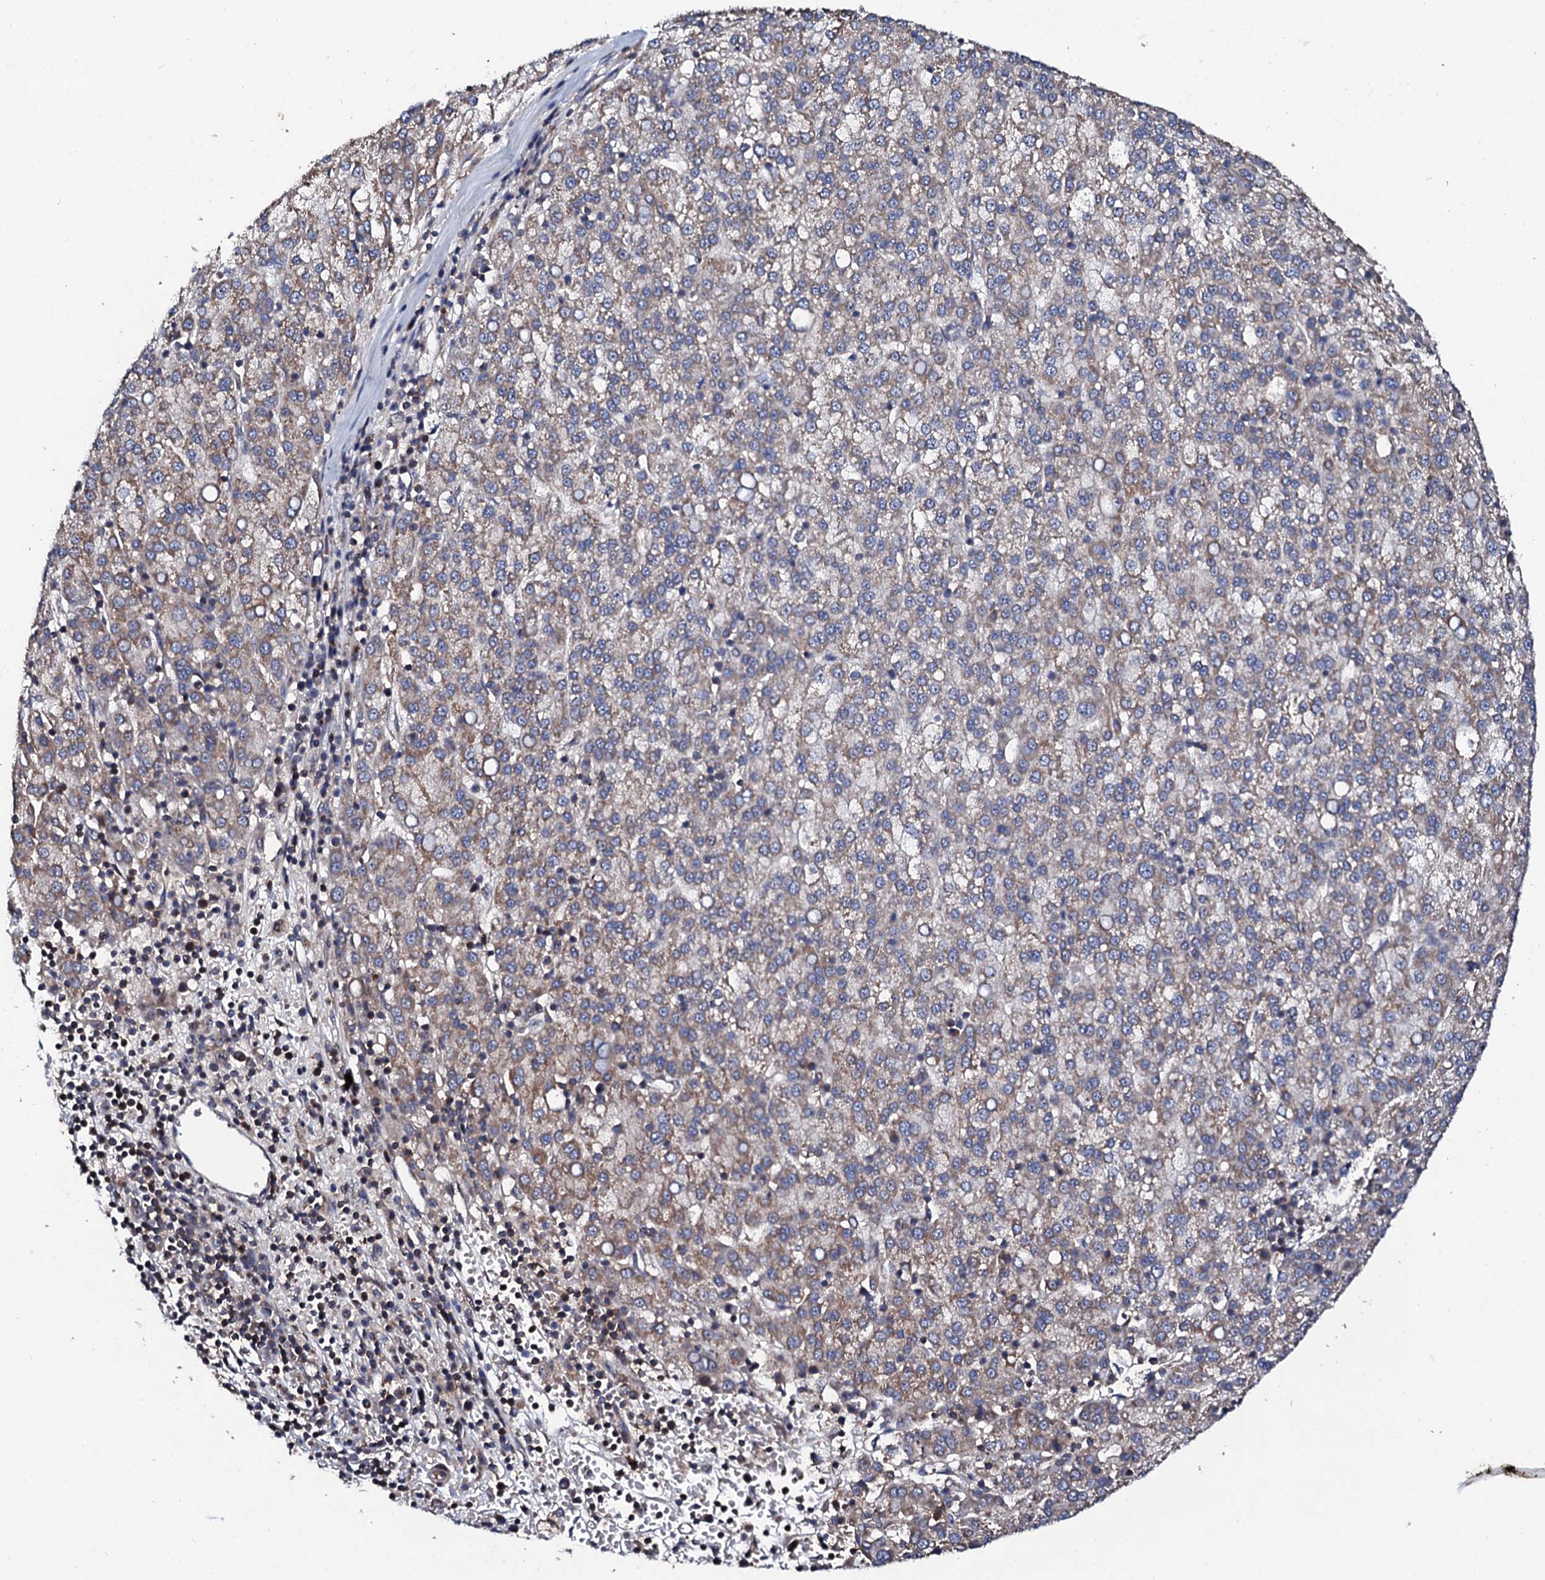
{"staining": {"intensity": "weak", "quantity": ">75%", "location": "cytoplasmic/membranous"}, "tissue": "liver cancer", "cell_type": "Tumor cells", "image_type": "cancer", "snomed": [{"axis": "morphology", "description": "Carcinoma, Hepatocellular, NOS"}, {"axis": "topography", "description": "Liver"}], "caption": "Liver hepatocellular carcinoma tissue displays weak cytoplasmic/membranous expression in about >75% of tumor cells, visualized by immunohistochemistry. The staining is performed using DAB (3,3'-diaminobenzidine) brown chromogen to label protein expression. The nuclei are counter-stained blue using hematoxylin.", "gene": "GTPBP4", "patient": {"sex": "female", "age": 58}}